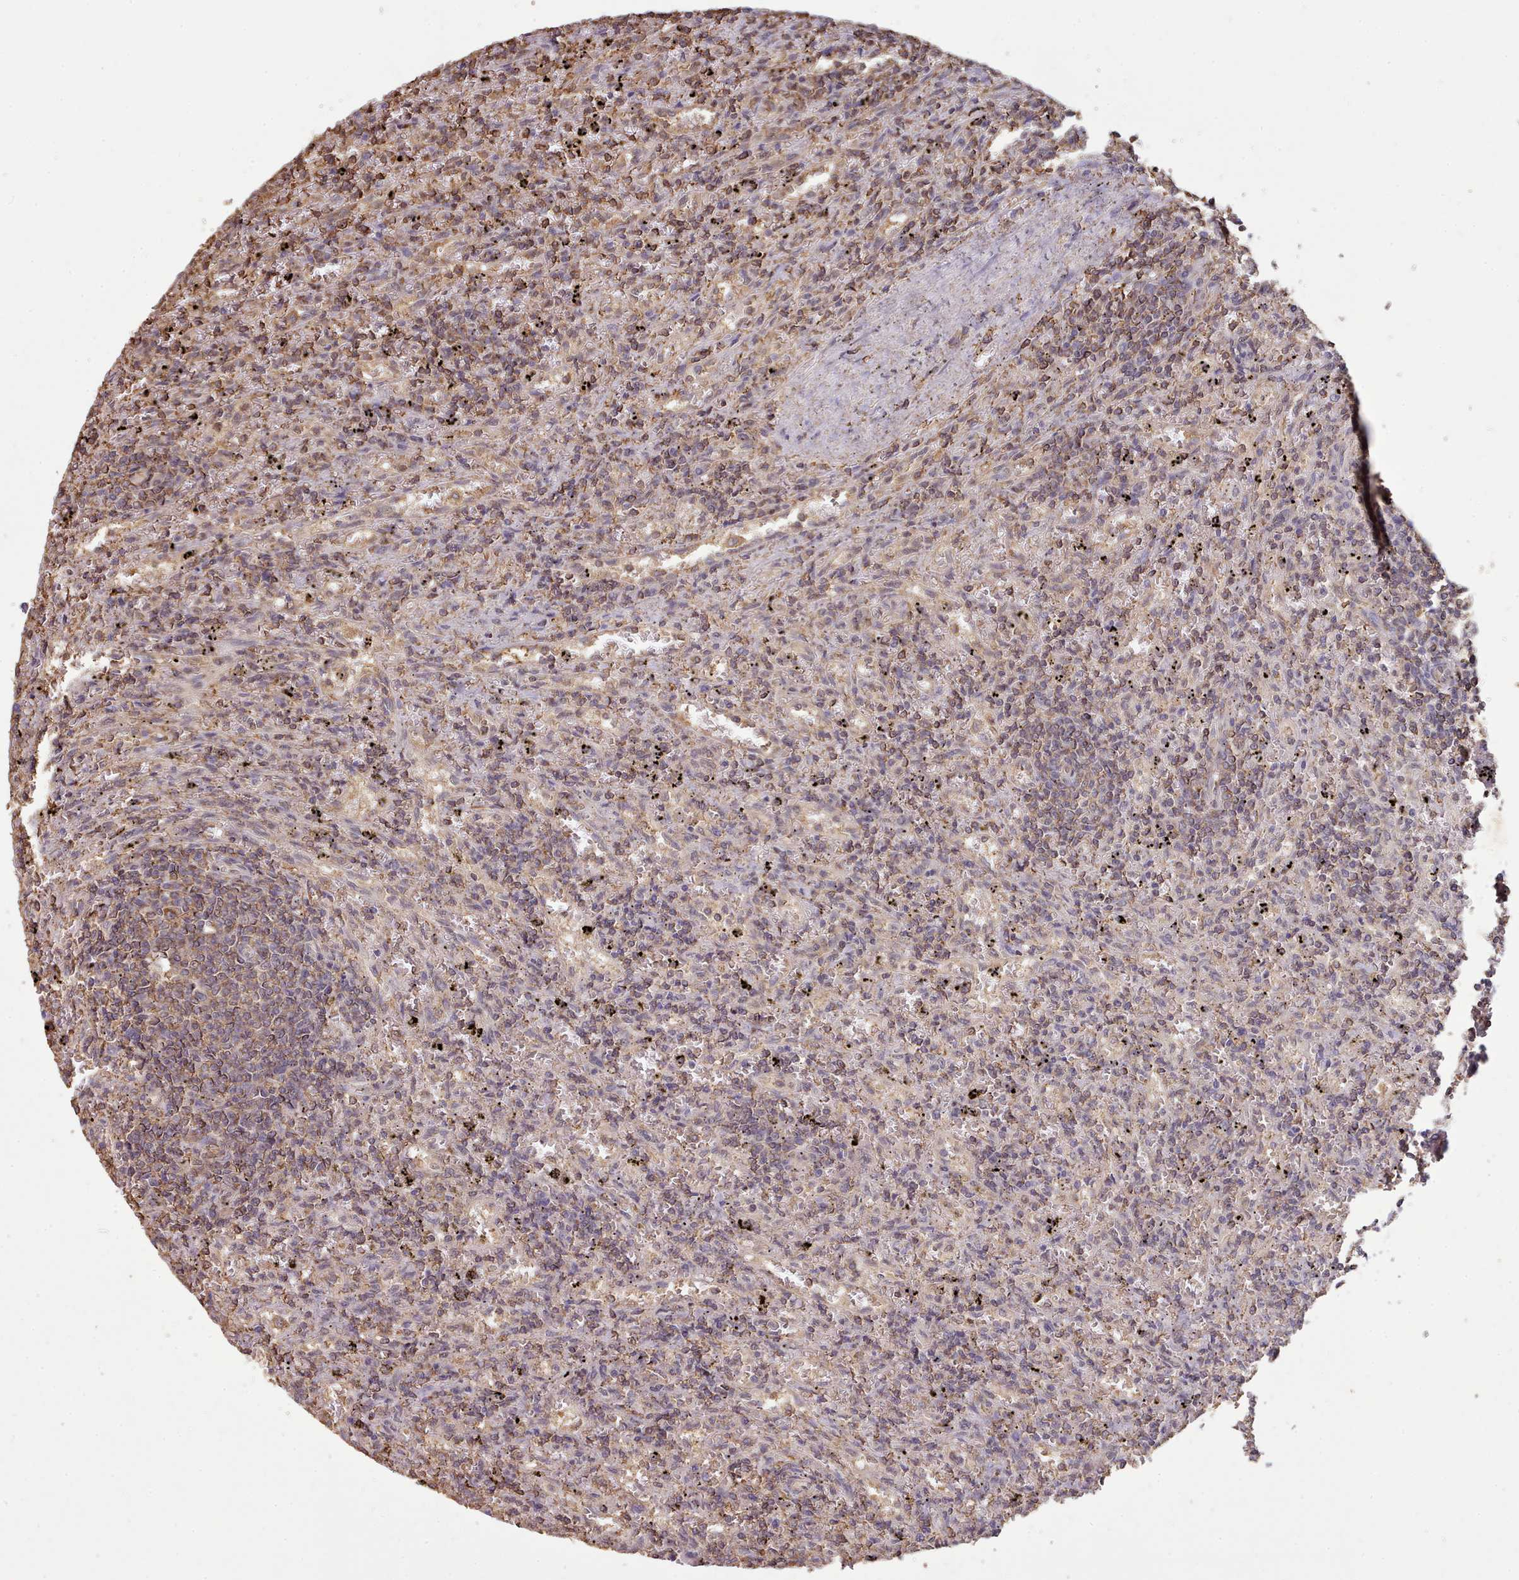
{"staining": {"intensity": "weak", "quantity": "25%-75%", "location": "cytoplasmic/membranous"}, "tissue": "lymphoma", "cell_type": "Tumor cells", "image_type": "cancer", "snomed": [{"axis": "morphology", "description": "Malignant lymphoma, non-Hodgkin's type, Low grade"}, {"axis": "topography", "description": "Spleen"}], "caption": "Immunohistochemistry (DAB (3,3'-diaminobenzidine)) staining of lymphoma reveals weak cytoplasmic/membranous protein staining in about 25%-75% of tumor cells.", "gene": "METRN", "patient": {"sex": "male", "age": 76}}